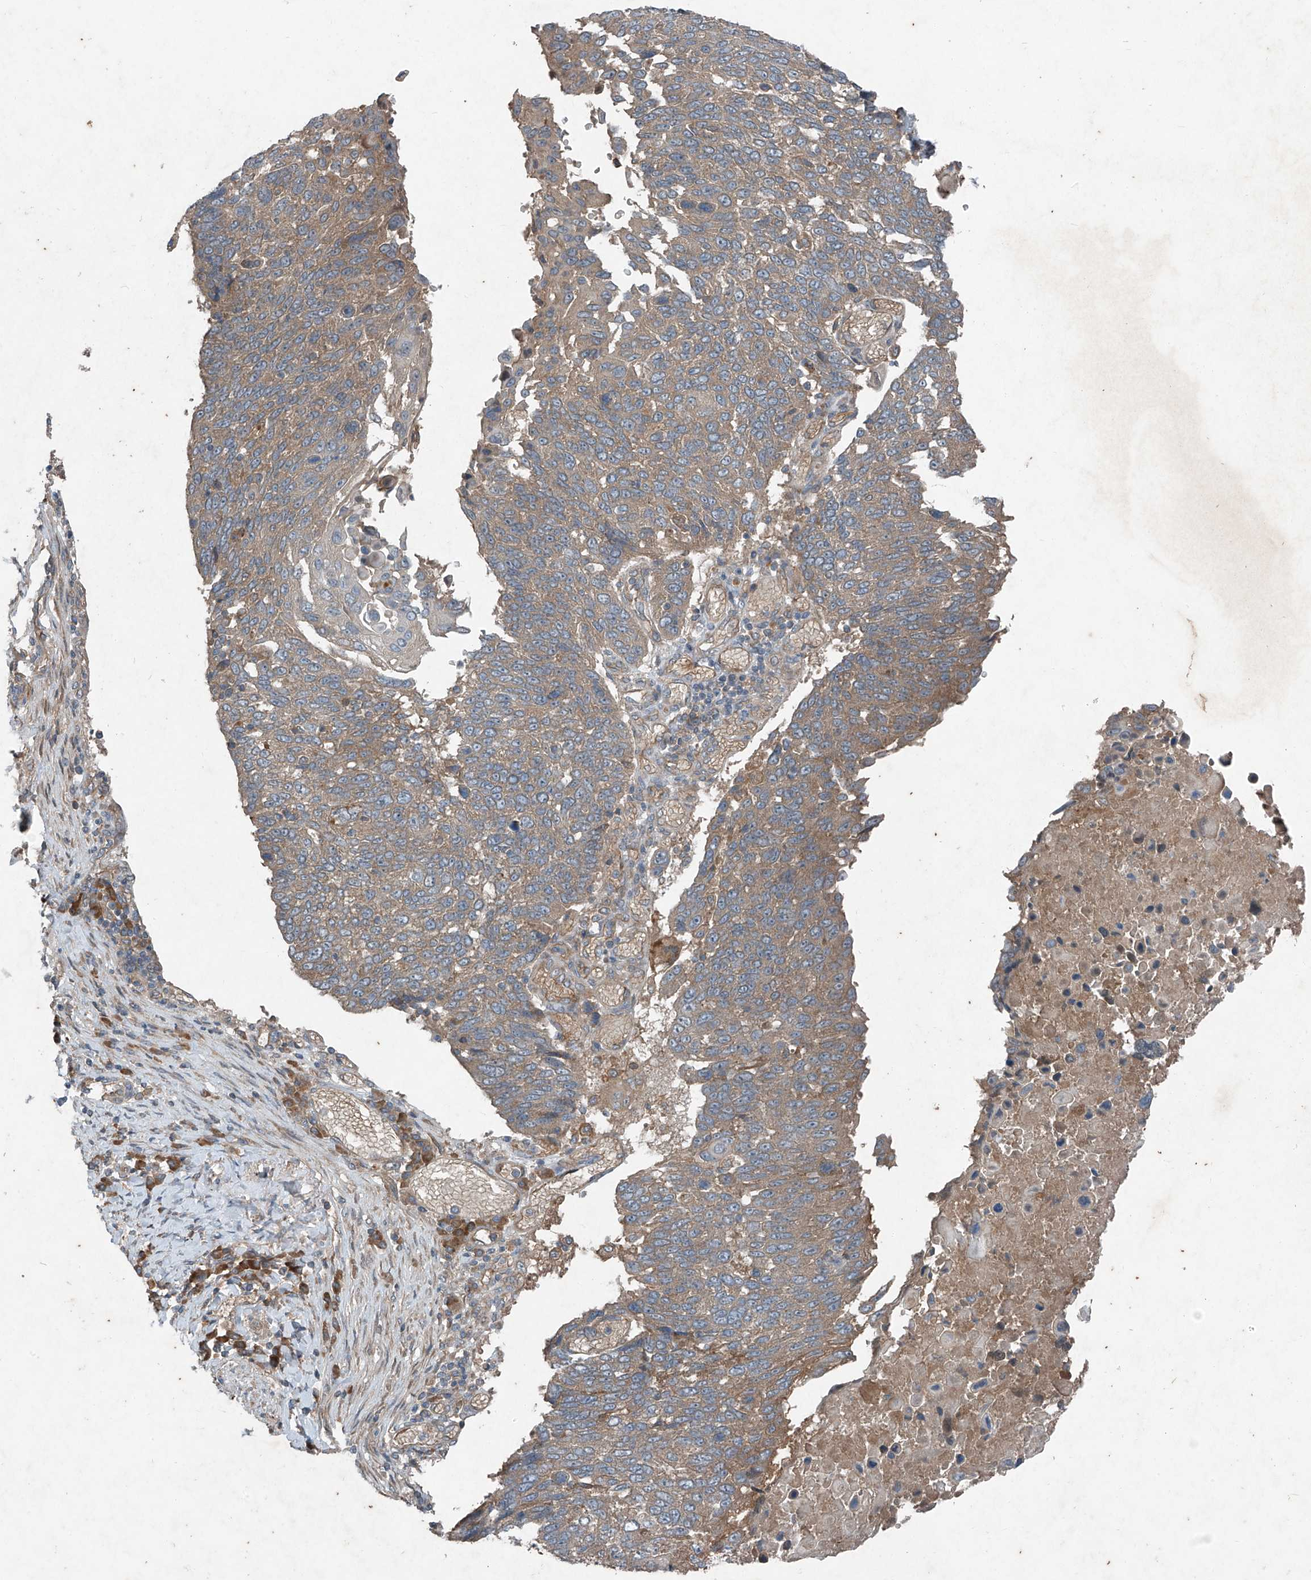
{"staining": {"intensity": "moderate", "quantity": ">75%", "location": "cytoplasmic/membranous"}, "tissue": "lung cancer", "cell_type": "Tumor cells", "image_type": "cancer", "snomed": [{"axis": "morphology", "description": "Squamous cell carcinoma, NOS"}, {"axis": "topography", "description": "Lung"}], "caption": "An immunohistochemistry (IHC) micrograph of neoplastic tissue is shown. Protein staining in brown labels moderate cytoplasmic/membranous positivity in lung cancer within tumor cells.", "gene": "FOXRED2", "patient": {"sex": "male", "age": 66}}